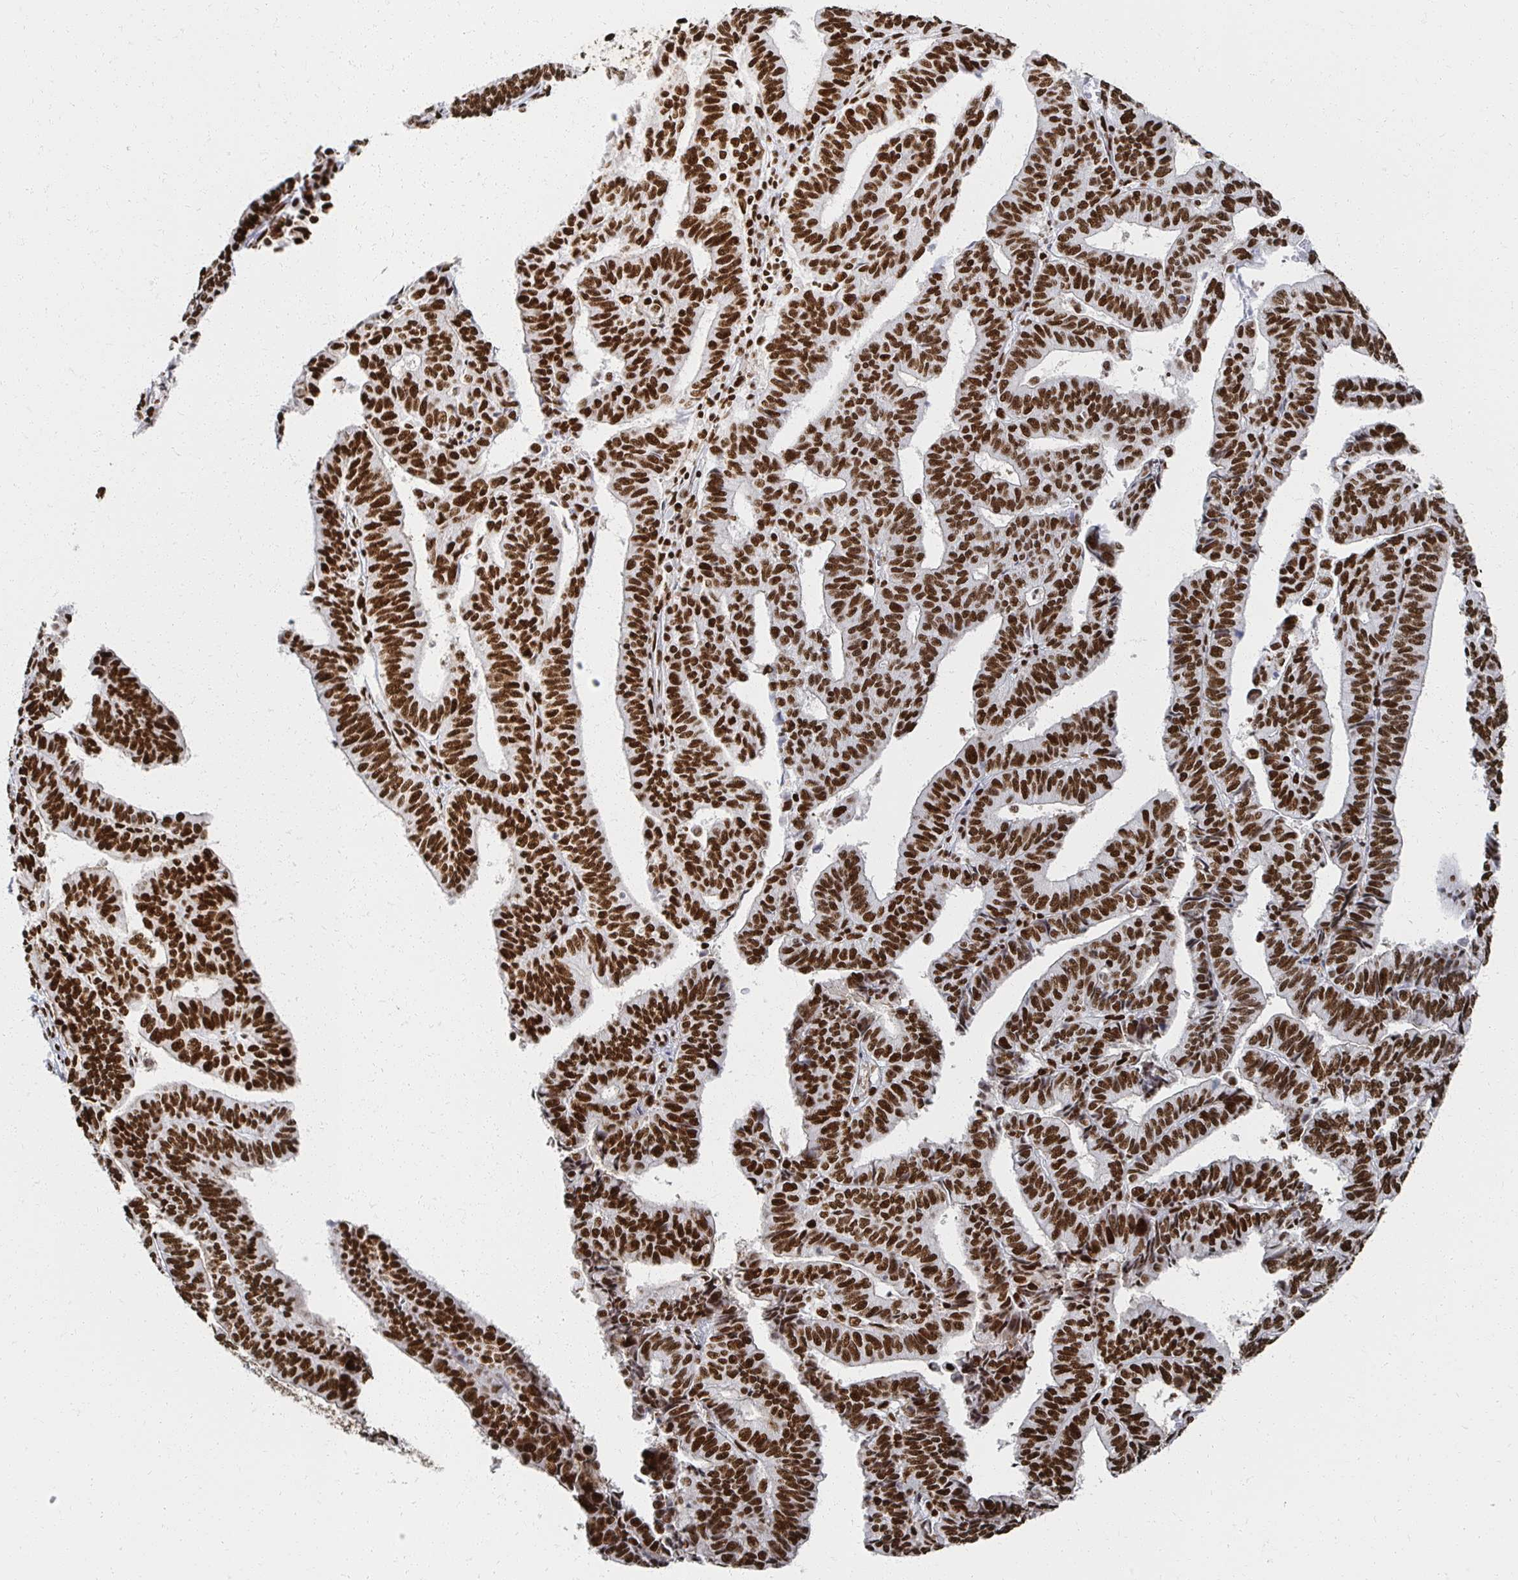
{"staining": {"intensity": "strong", "quantity": ">75%", "location": "nuclear"}, "tissue": "endometrial cancer", "cell_type": "Tumor cells", "image_type": "cancer", "snomed": [{"axis": "morphology", "description": "Adenocarcinoma, NOS"}, {"axis": "topography", "description": "Endometrium"}], "caption": "Immunohistochemical staining of endometrial cancer (adenocarcinoma) reveals high levels of strong nuclear protein expression in about >75% of tumor cells.", "gene": "RBBP7", "patient": {"sex": "female", "age": 65}}